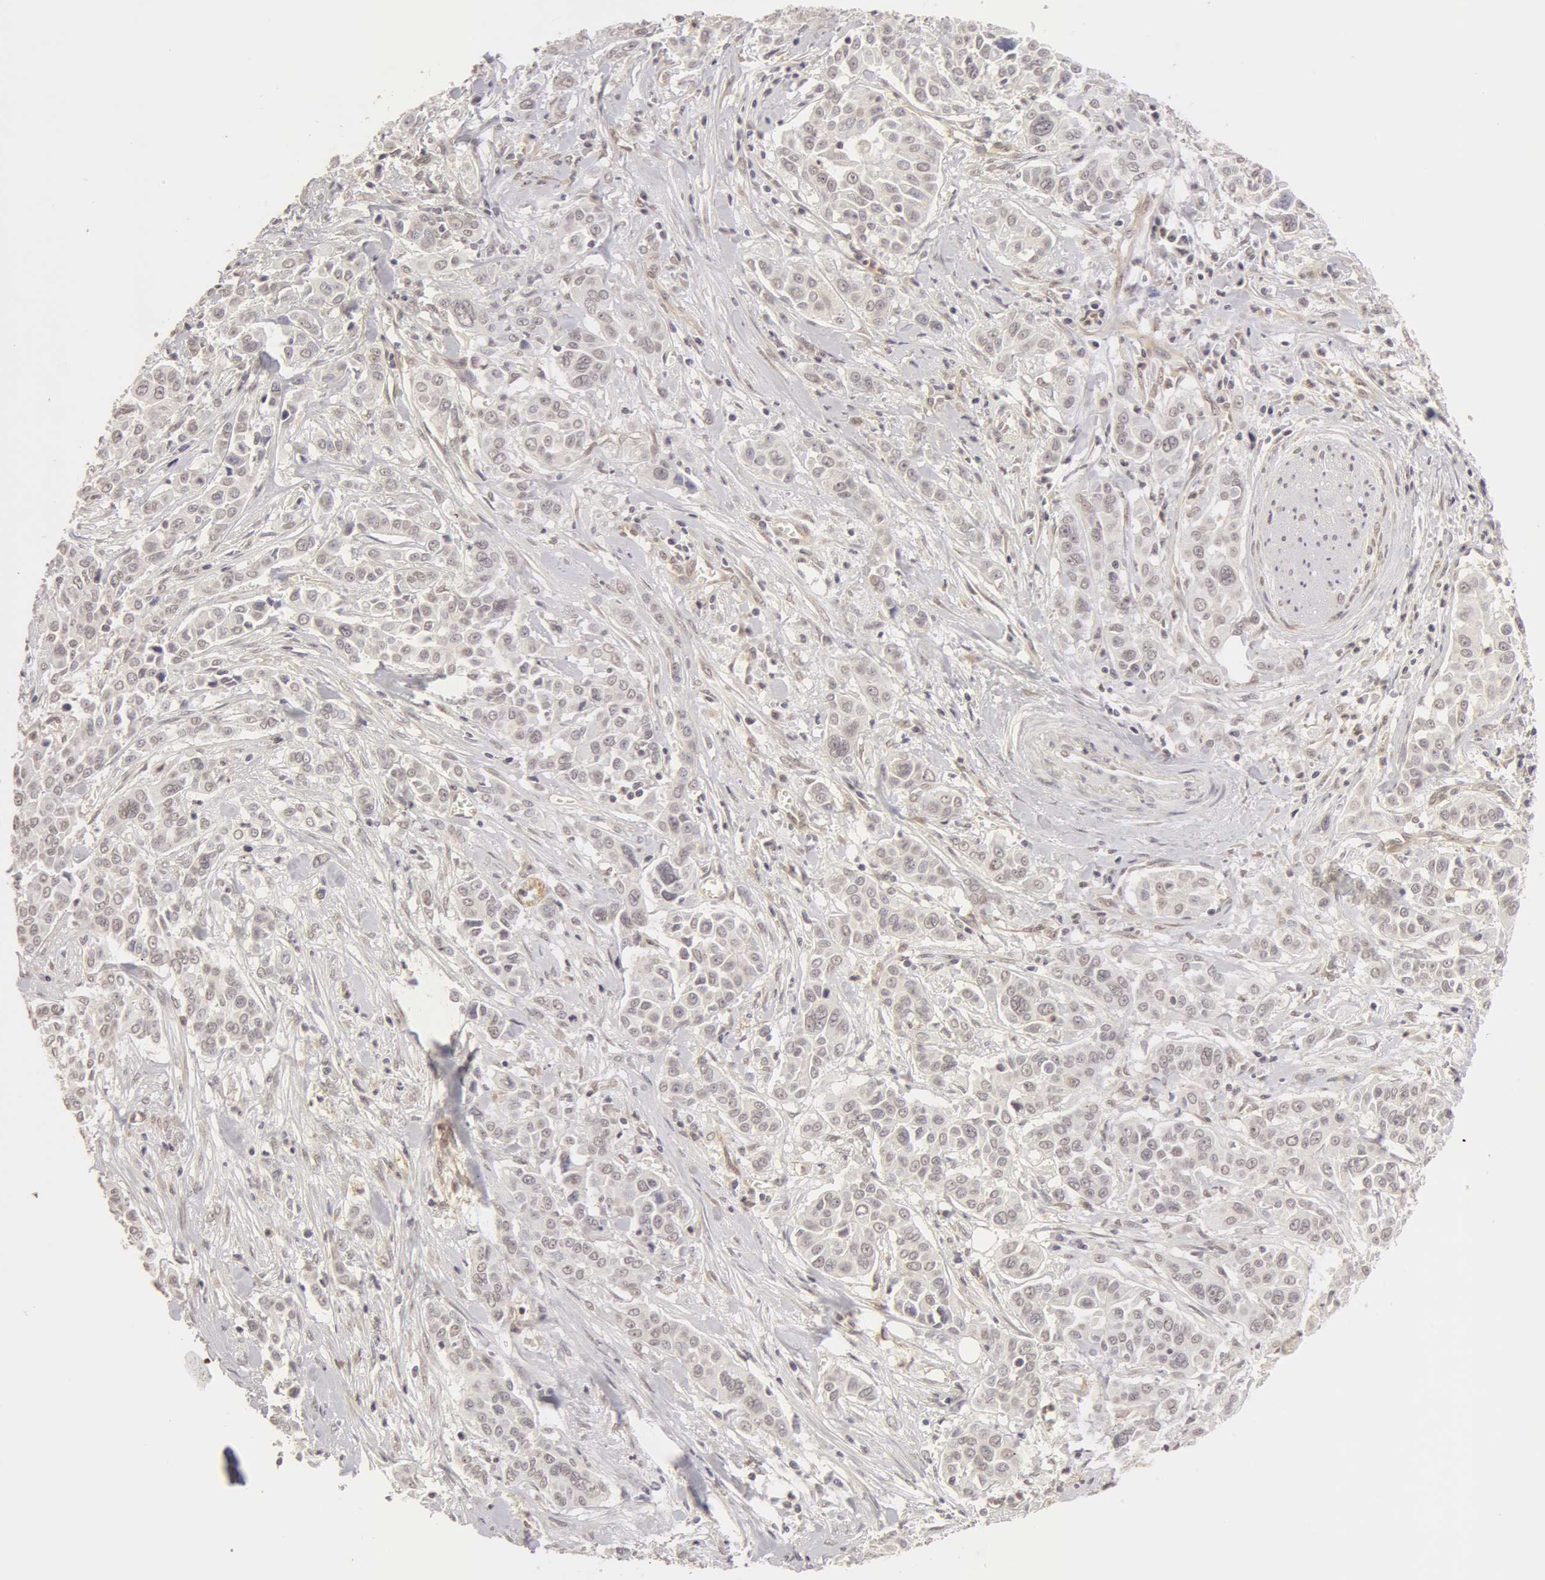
{"staining": {"intensity": "negative", "quantity": "none", "location": "none"}, "tissue": "pancreatic cancer", "cell_type": "Tumor cells", "image_type": "cancer", "snomed": [{"axis": "morphology", "description": "Adenocarcinoma, NOS"}, {"axis": "topography", "description": "Pancreas"}], "caption": "This is an immunohistochemistry histopathology image of pancreatic adenocarcinoma. There is no expression in tumor cells.", "gene": "ADAM10", "patient": {"sex": "female", "age": 52}}